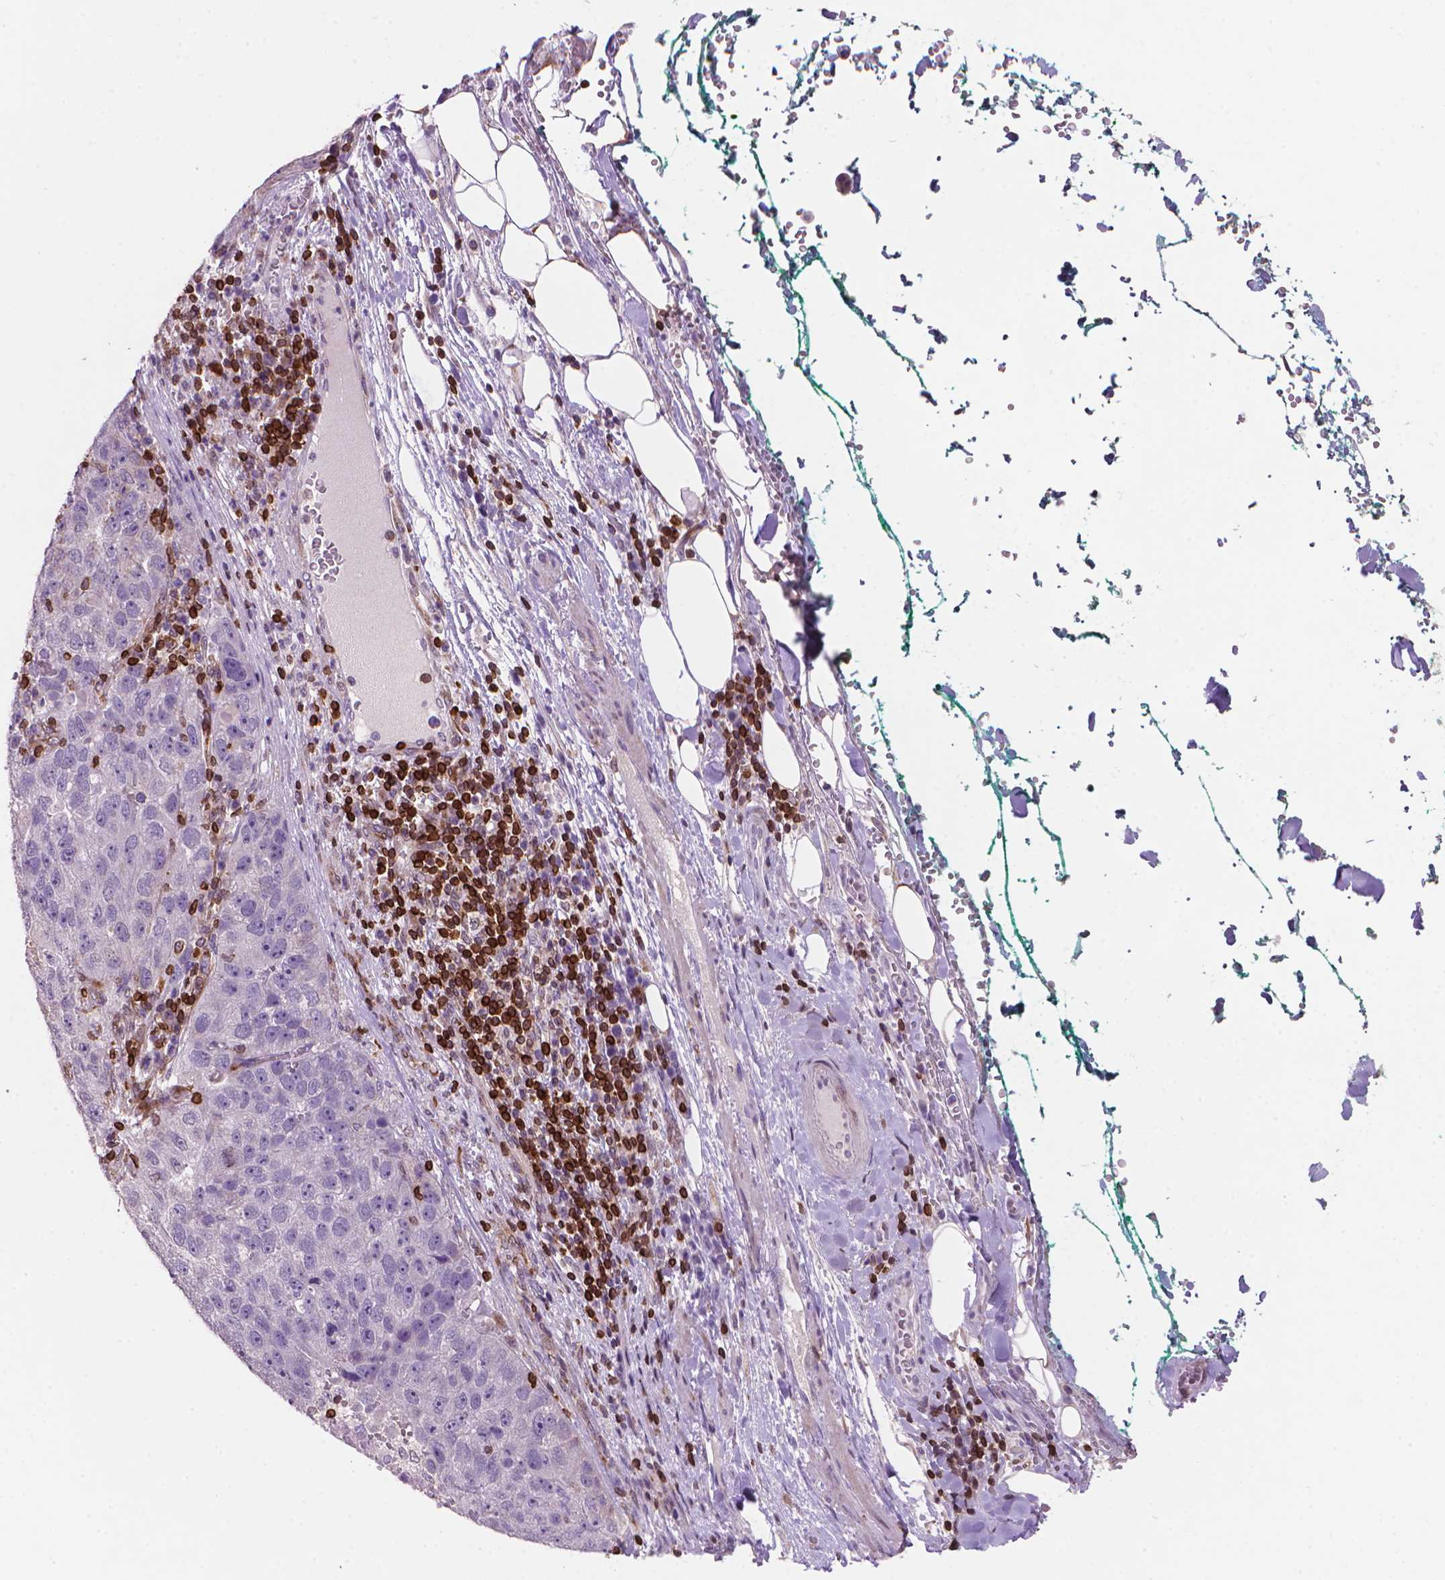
{"staining": {"intensity": "negative", "quantity": "none", "location": "none"}, "tissue": "pancreatic cancer", "cell_type": "Tumor cells", "image_type": "cancer", "snomed": [{"axis": "morphology", "description": "Adenocarcinoma, NOS"}, {"axis": "topography", "description": "Pancreas"}], "caption": "Adenocarcinoma (pancreatic) stained for a protein using immunohistochemistry (IHC) reveals no positivity tumor cells.", "gene": "BCL2", "patient": {"sex": "female", "age": 61}}